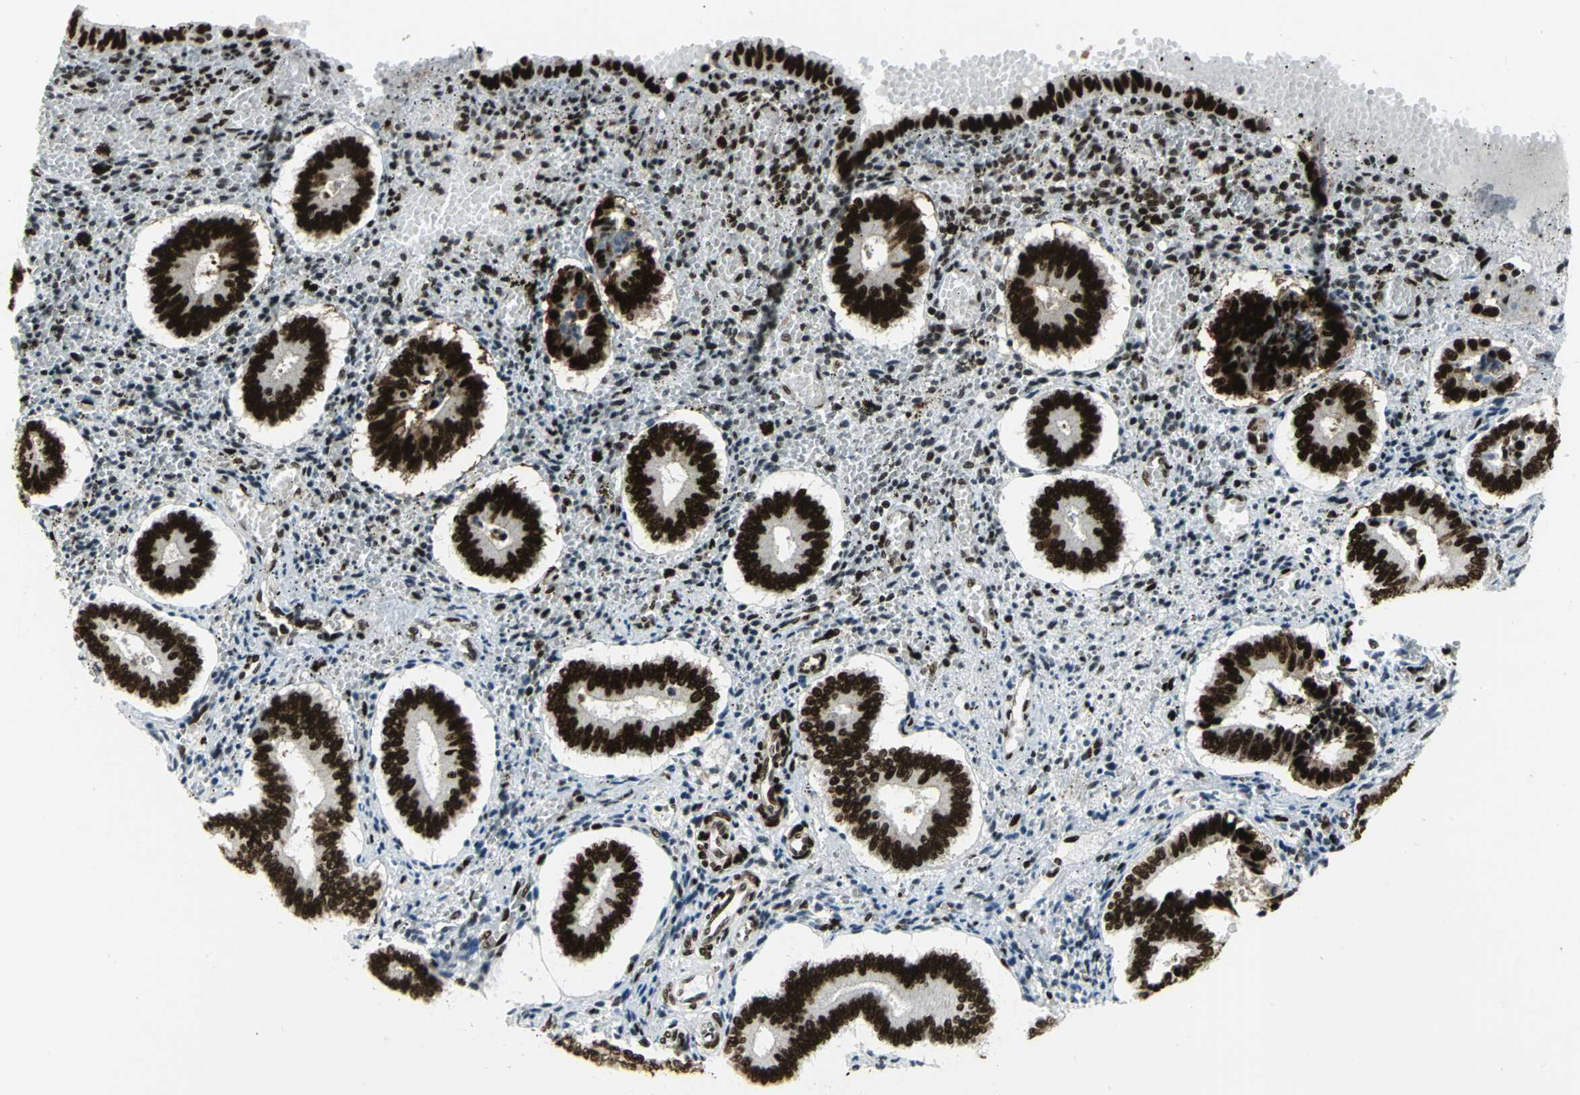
{"staining": {"intensity": "strong", "quantity": ">75%", "location": "nuclear"}, "tissue": "endometrium", "cell_type": "Cells in endometrial stroma", "image_type": "normal", "snomed": [{"axis": "morphology", "description": "Normal tissue, NOS"}, {"axis": "topography", "description": "Endometrium"}], "caption": "Immunohistochemical staining of normal human endometrium displays strong nuclear protein staining in about >75% of cells in endometrial stroma.", "gene": "SMARCA4", "patient": {"sex": "female", "age": 42}}